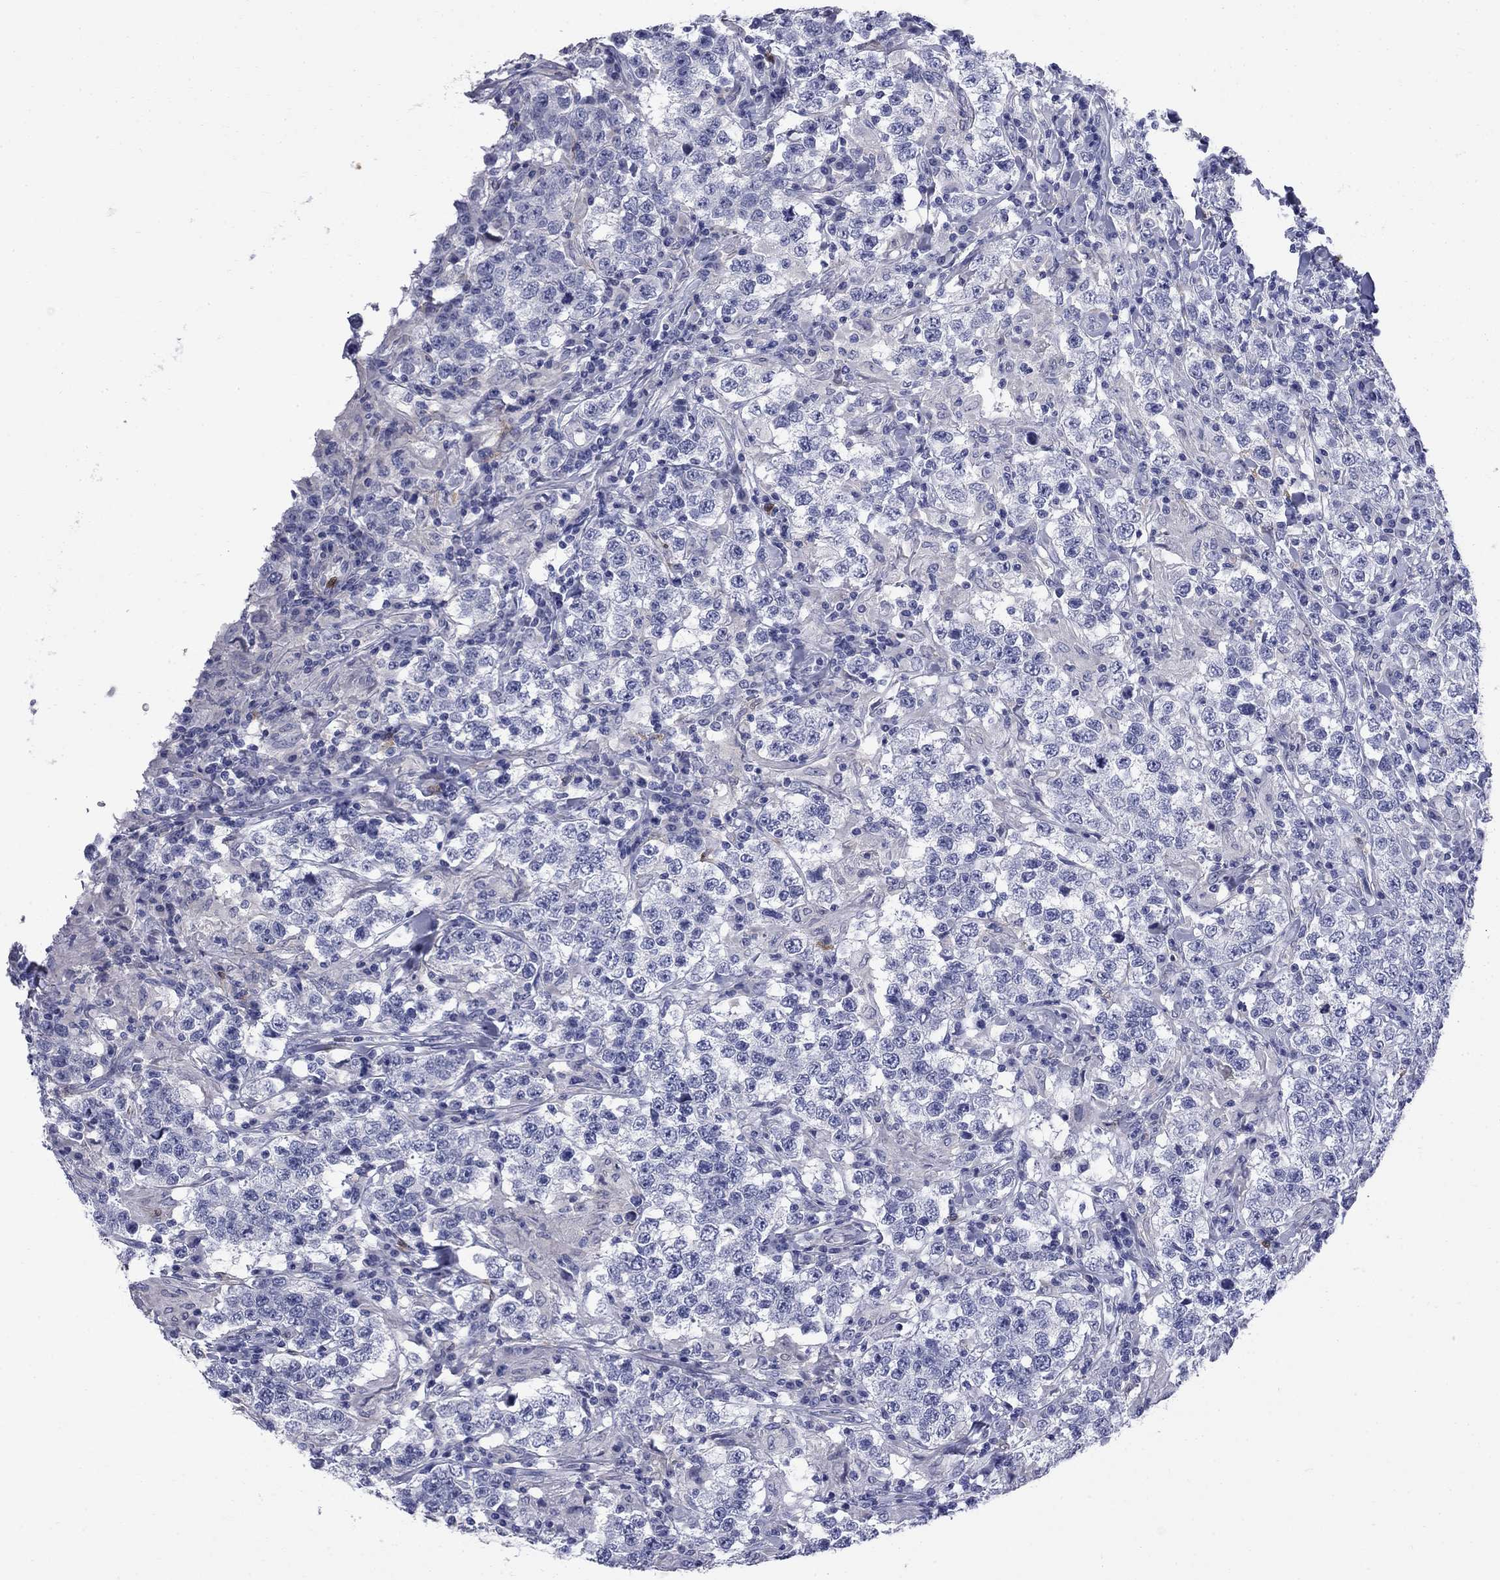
{"staining": {"intensity": "negative", "quantity": "none", "location": "none"}, "tissue": "testis cancer", "cell_type": "Tumor cells", "image_type": "cancer", "snomed": [{"axis": "morphology", "description": "Seminoma, NOS"}, {"axis": "morphology", "description": "Carcinoma, Embryonal, NOS"}, {"axis": "topography", "description": "Testis"}], "caption": "There is no significant expression in tumor cells of testis seminoma.", "gene": "SERPINB2", "patient": {"sex": "male", "age": 41}}